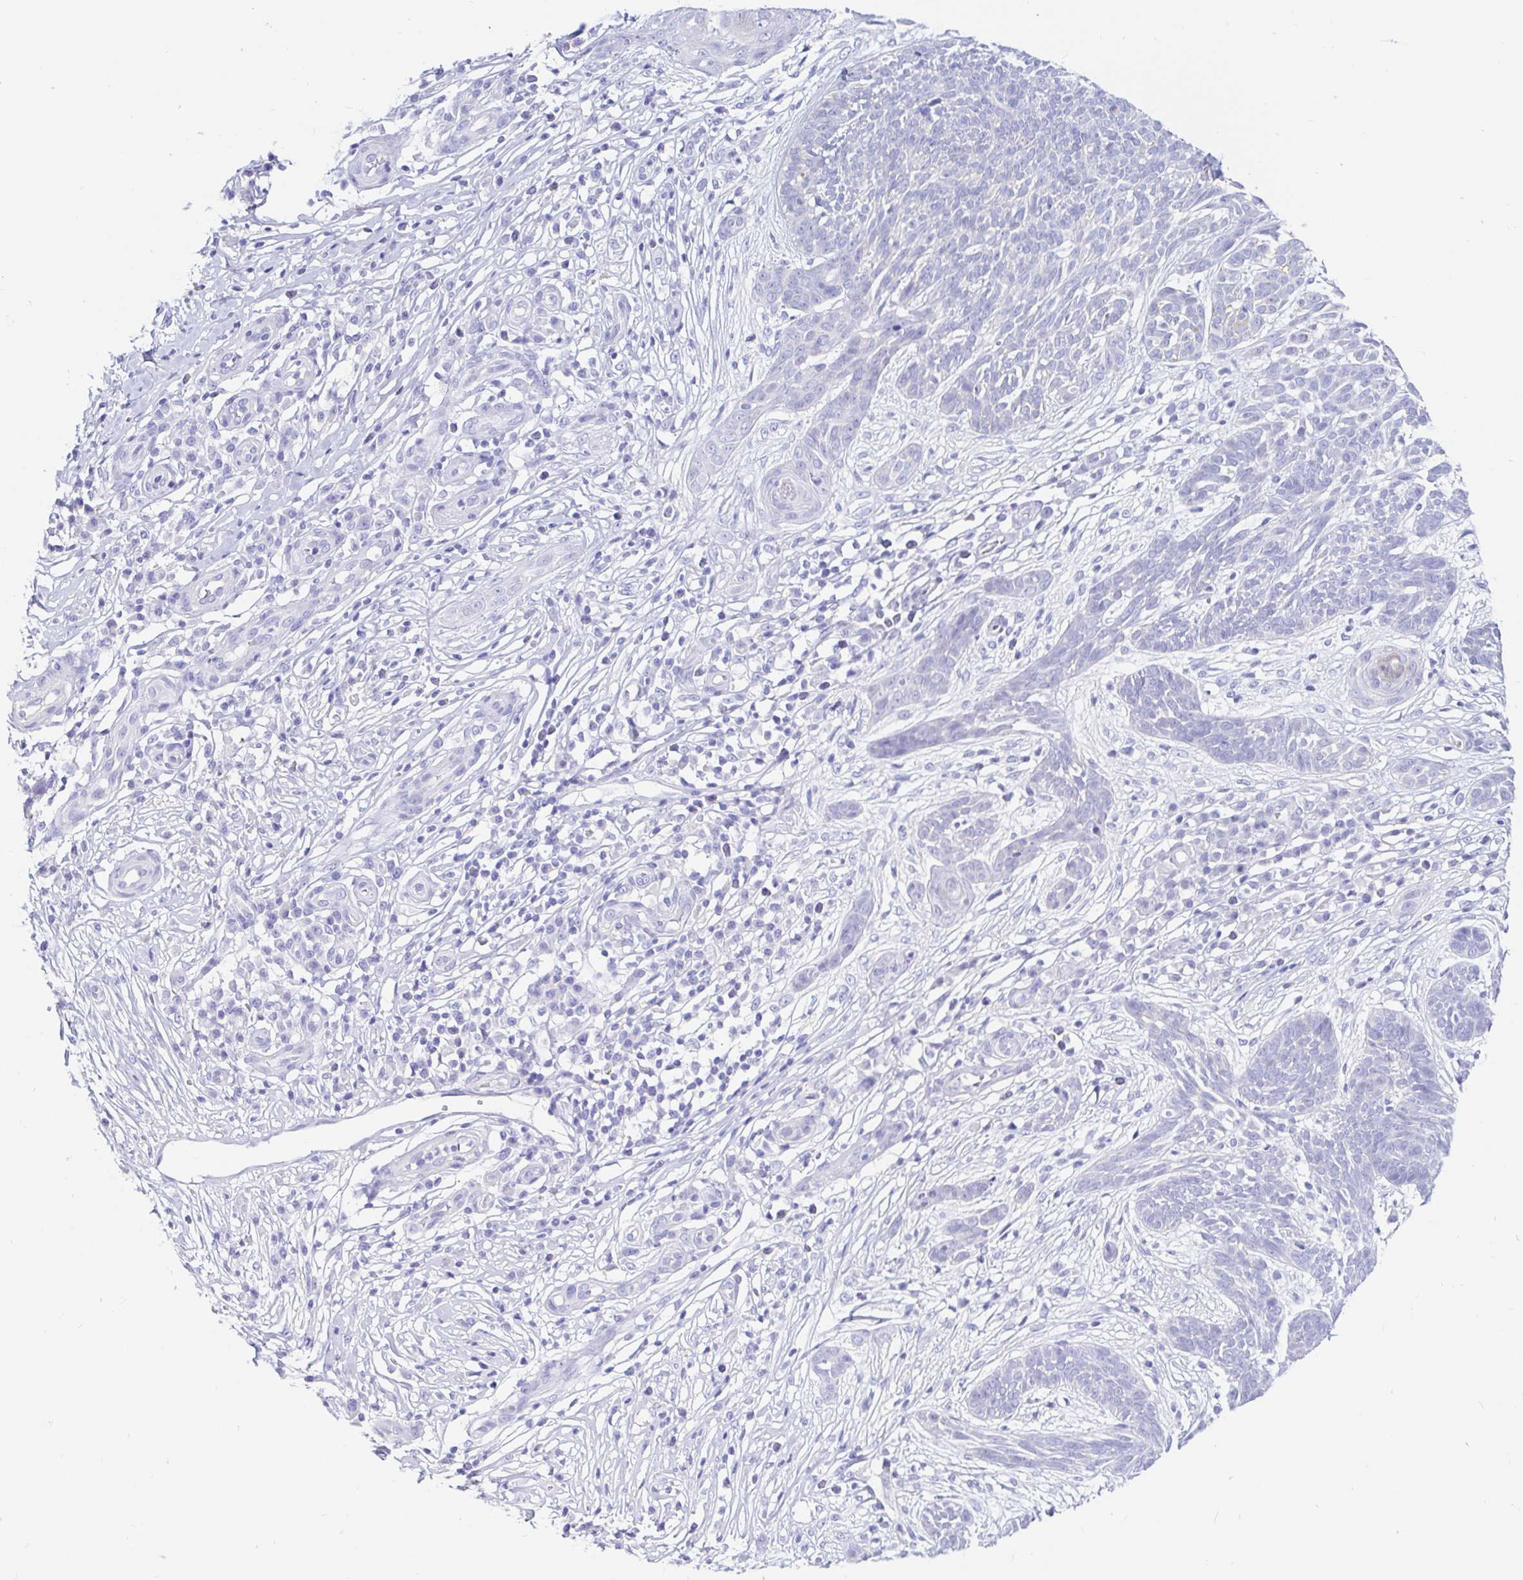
{"staining": {"intensity": "negative", "quantity": "none", "location": "none"}, "tissue": "skin cancer", "cell_type": "Tumor cells", "image_type": "cancer", "snomed": [{"axis": "morphology", "description": "Basal cell carcinoma"}, {"axis": "topography", "description": "Skin"}, {"axis": "topography", "description": "Skin, foot"}], "caption": "Basal cell carcinoma (skin) was stained to show a protein in brown. There is no significant expression in tumor cells.", "gene": "PPP1R1B", "patient": {"sex": "female", "age": 86}}